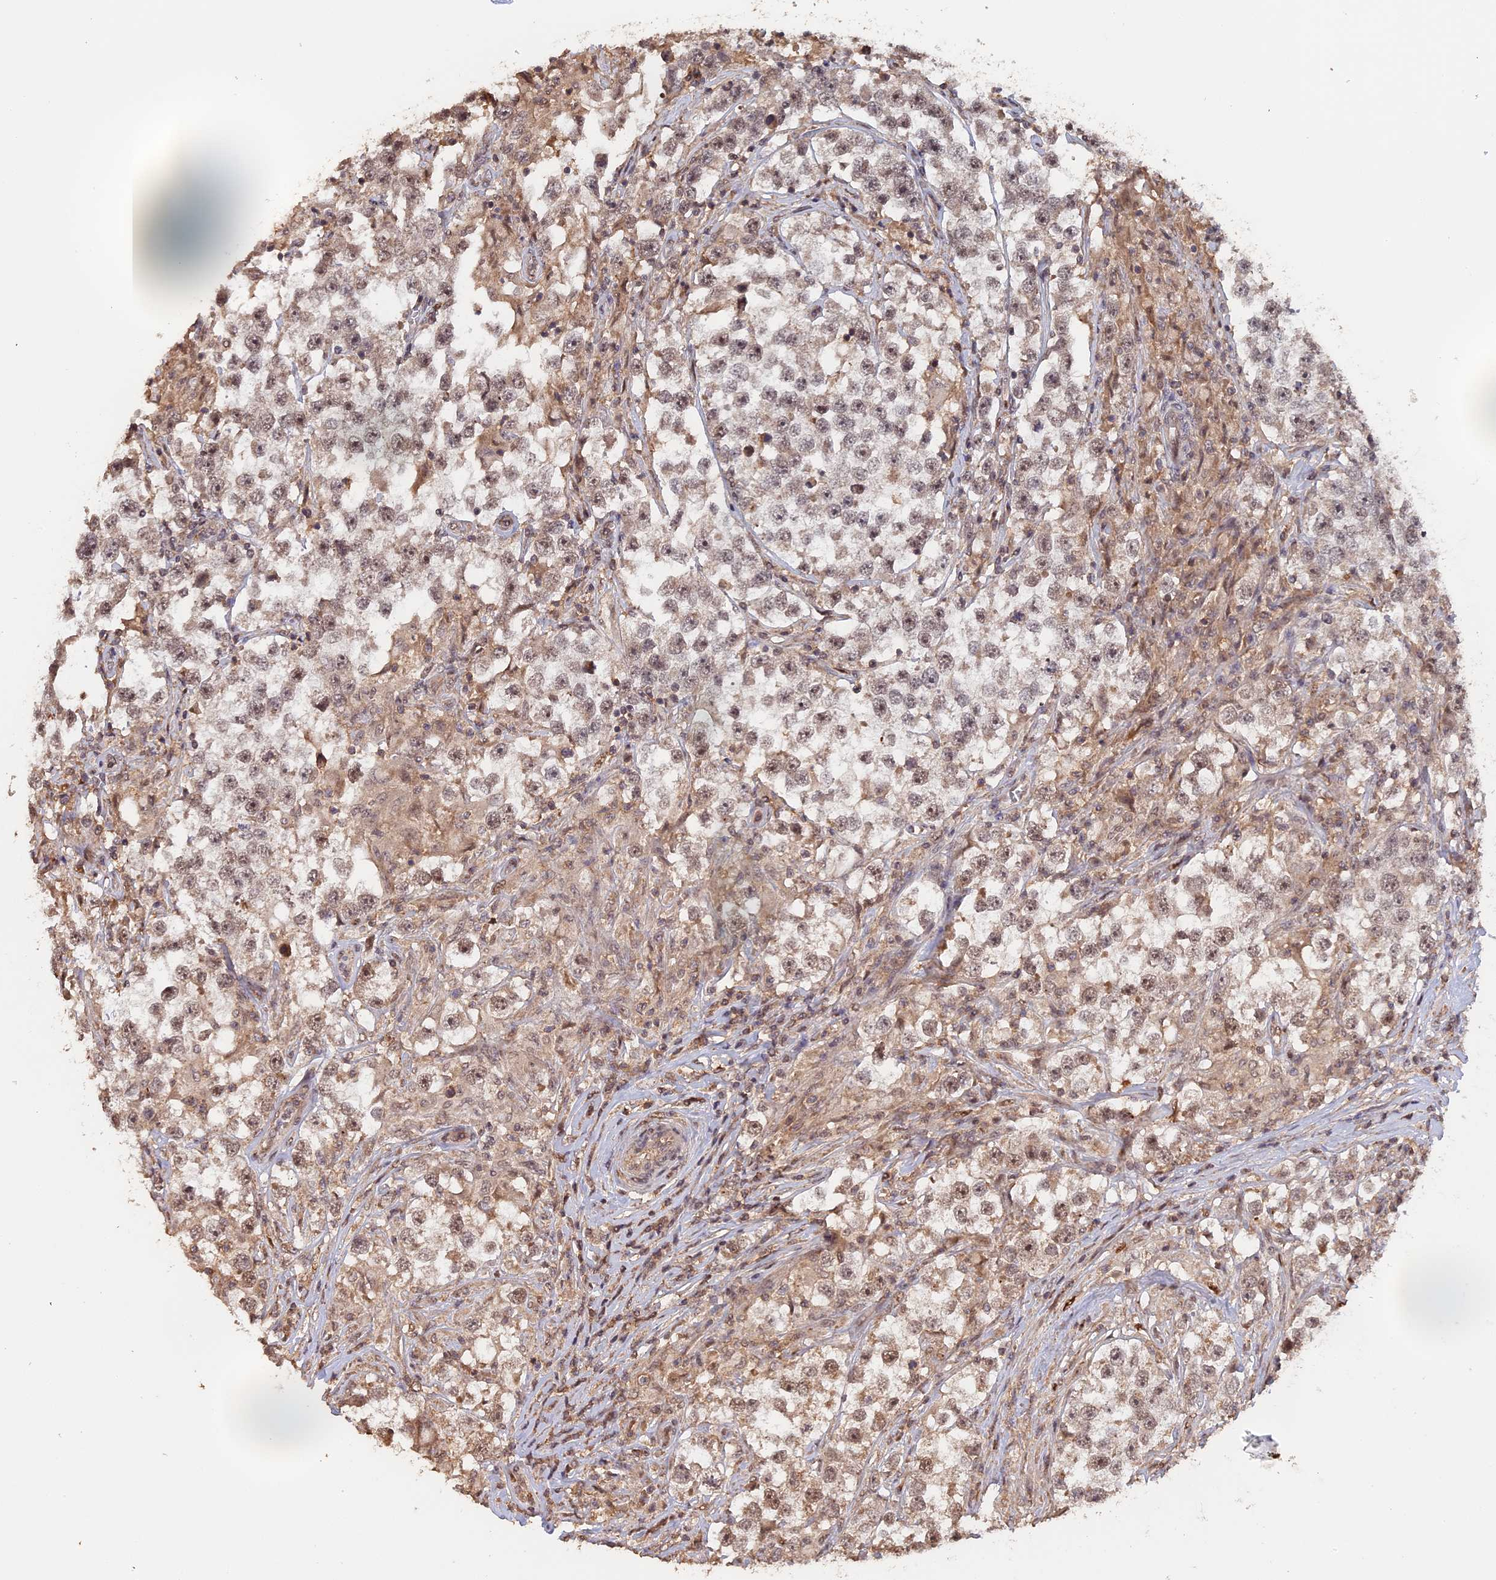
{"staining": {"intensity": "moderate", "quantity": ">75%", "location": "nuclear"}, "tissue": "testis cancer", "cell_type": "Tumor cells", "image_type": "cancer", "snomed": [{"axis": "morphology", "description": "Seminoma, NOS"}, {"axis": "topography", "description": "Testis"}], "caption": "IHC micrograph of neoplastic tissue: human testis seminoma stained using IHC shows medium levels of moderate protein expression localized specifically in the nuclear of tumor cells, appearing as a nuclear brown color.", "gene": "MYBL2", "patient": {"sex": "male", "age": 46}}